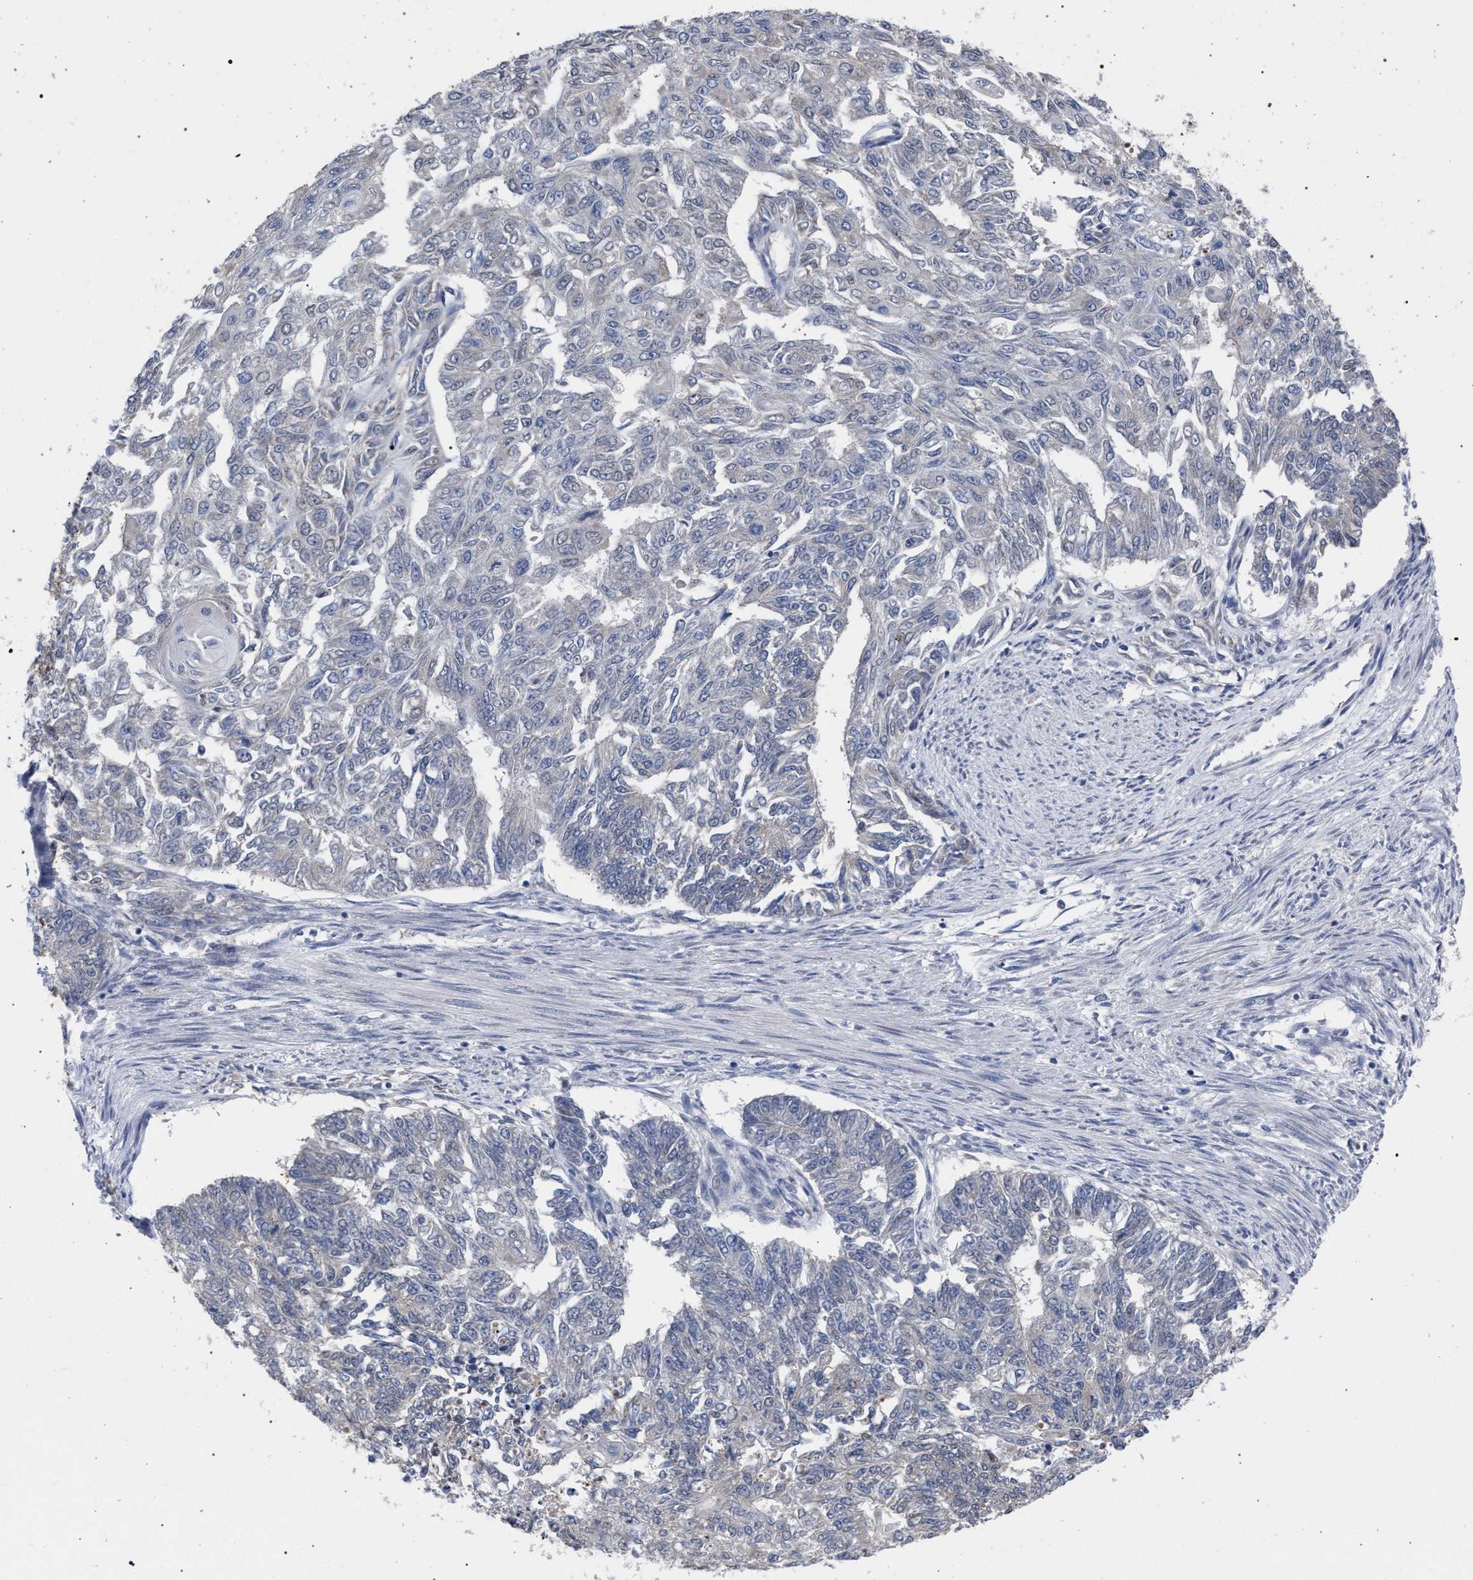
{"staining": {"intensity": "negative", "quantity": "none", "location": "none"}, "tissue": "endometrial cancer", "cell_type": "Tumor cells", "image_type": "cancer", "snomed": [{"axis": "morphology", "description": "Adenocarcinoma, NOS"}, {"axis": "topography", "description": "Endometrium"}], "caption": "Tumor cells show no significant expression in adenocarcinoma (endometrial).", "gene": "GOLGA2", "patient": {"sex": "female", "age": 32}}